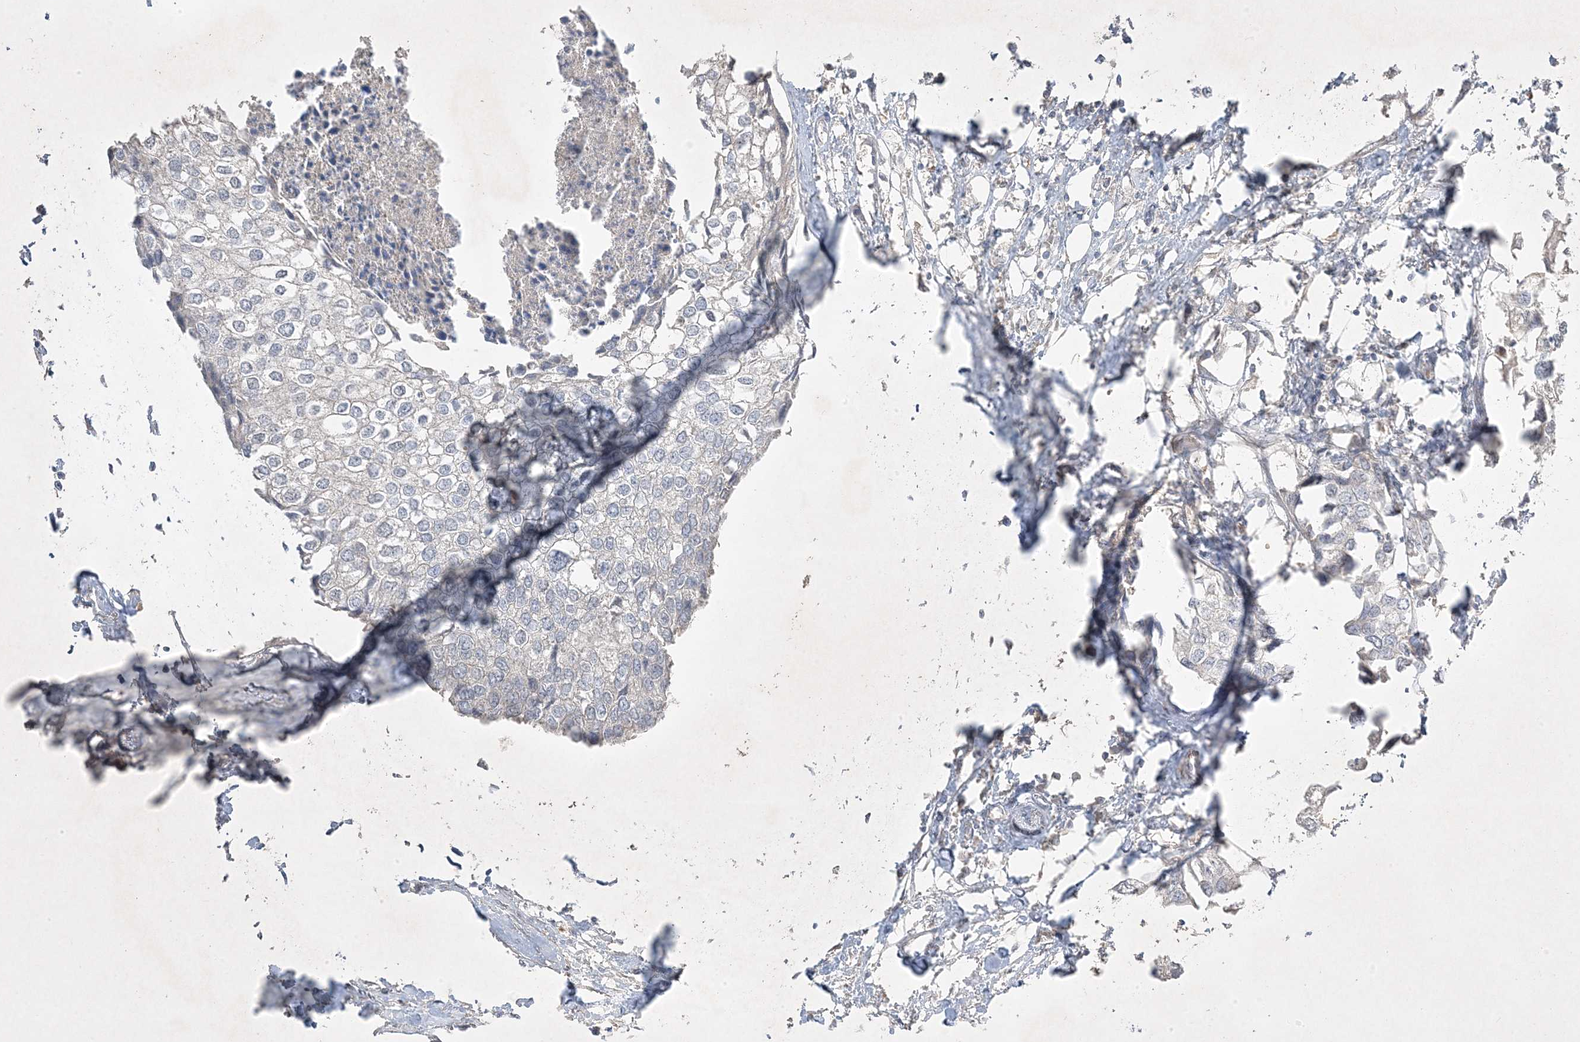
{"staining": {"intensity": "negative", "quantity": "none", "location": "none"}, "tissue": "urothelial cancer", "cell_type": "Tumor cells", "image_type": "cancer", "snomed": [{"axis": "morphology", "description": "Urothelial carcinoma, High grade"}, {"axis": "topography", "description": "Urinary bladder"}], "caption": "This is an immunohistochemistry histopathology image of urothelial carcinoma (high-grade). There is no staining in tumor cells.", "gene": "RGL4", "patient": {"sex": "male", "age": 64}}